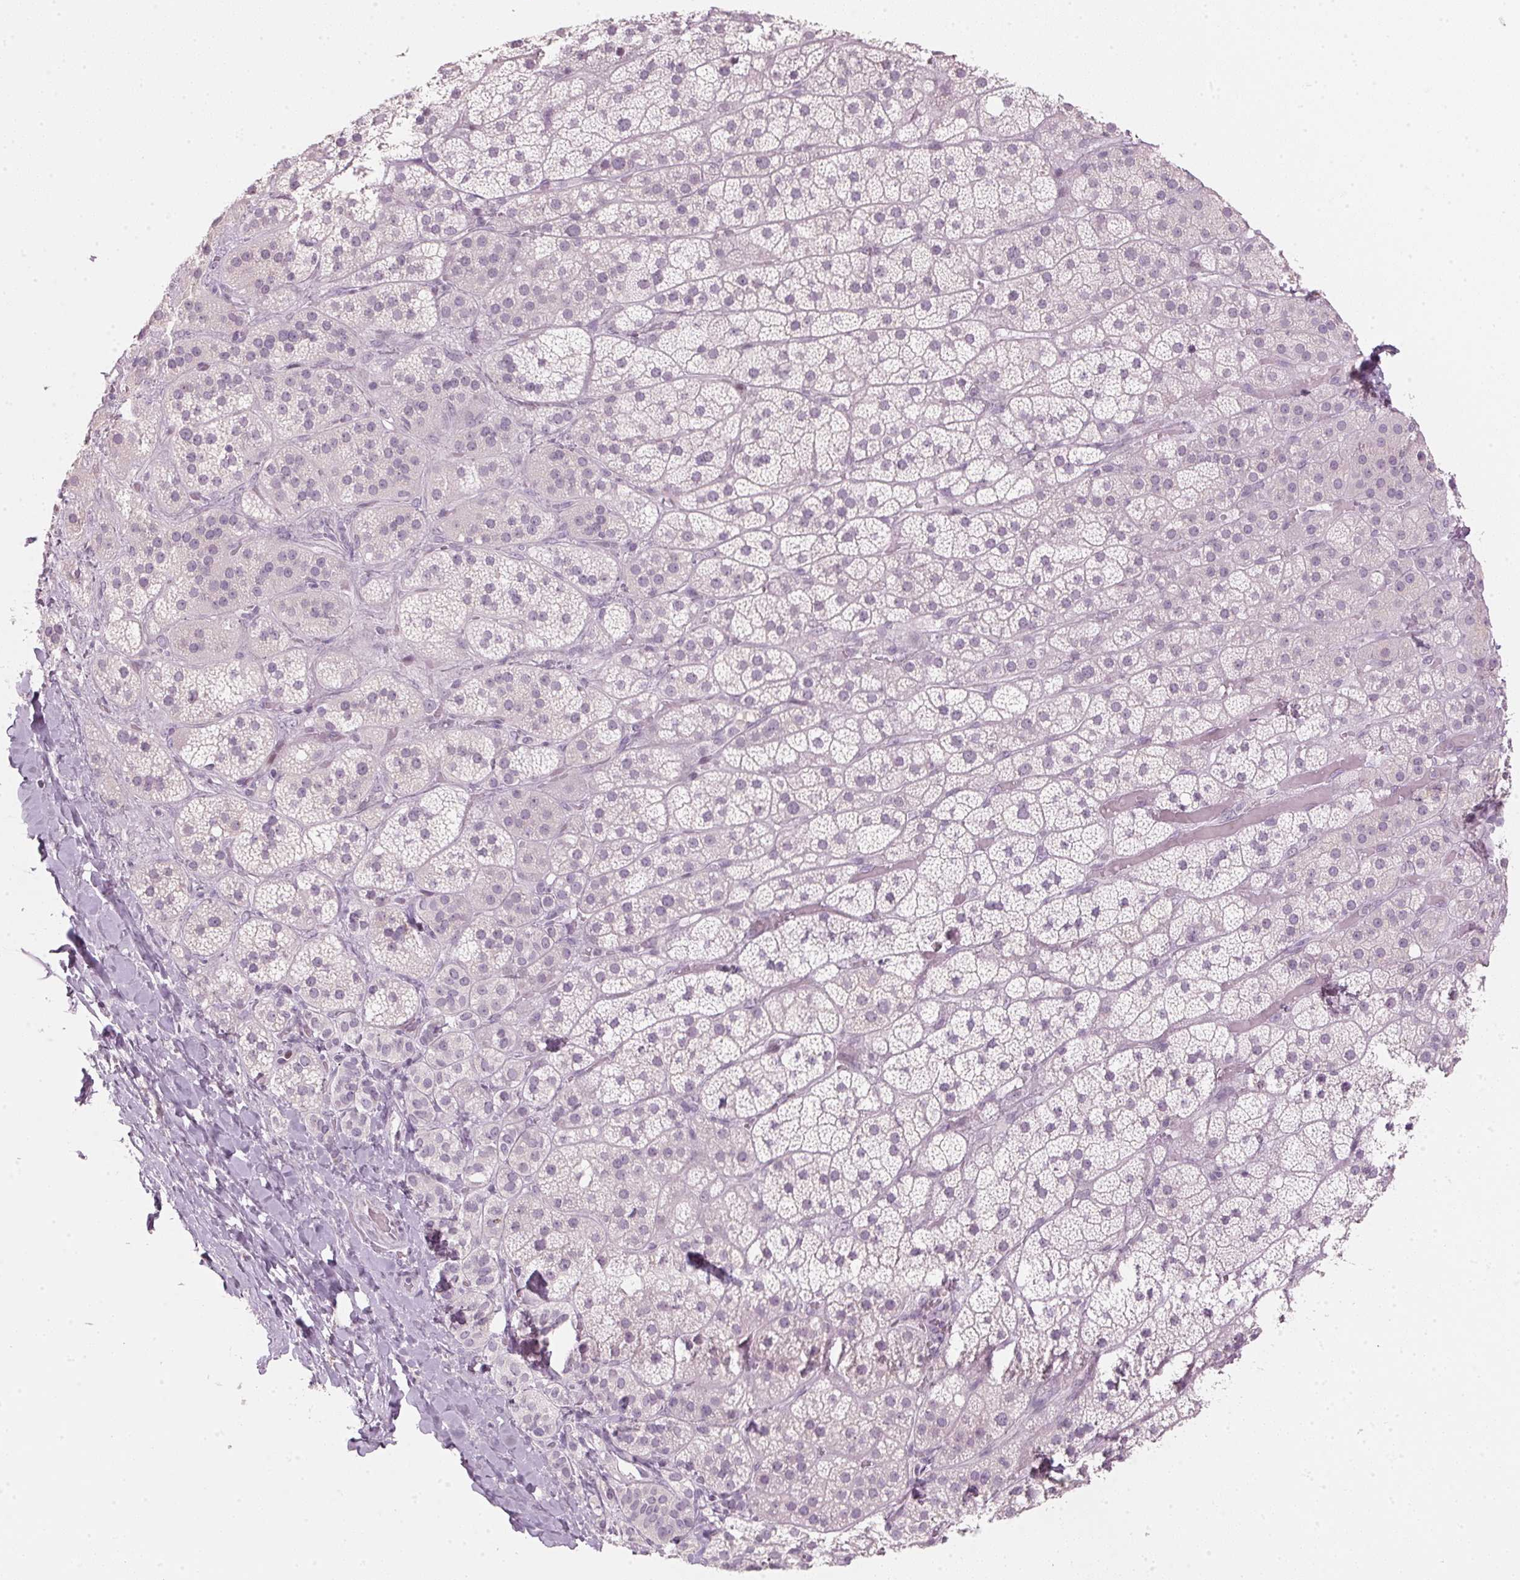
{"staining": {"intensity": "weak", "quantity": "<25%", "location": "cytoplasmic/membranous"}, "tissue": "adrenal gland", "cell_type": "Glandular cells", "image_type": "normal", "snomed": [{"axis": "morphology", "description": "Normal tissue, NOS"}, {"axis": "topography", "description": "Adrenal gland"}], "caption": "An image of adrenal gland stained for a protein exhibits no brown staining in glandular cells. The staining is performed using DAB (3,3'-diaminobenzidine) brown chromogen with nuclei counter-stained in using hematoxylin.", "gene": "SFRP4", "patient": {"sex": "male", "age": 57}}